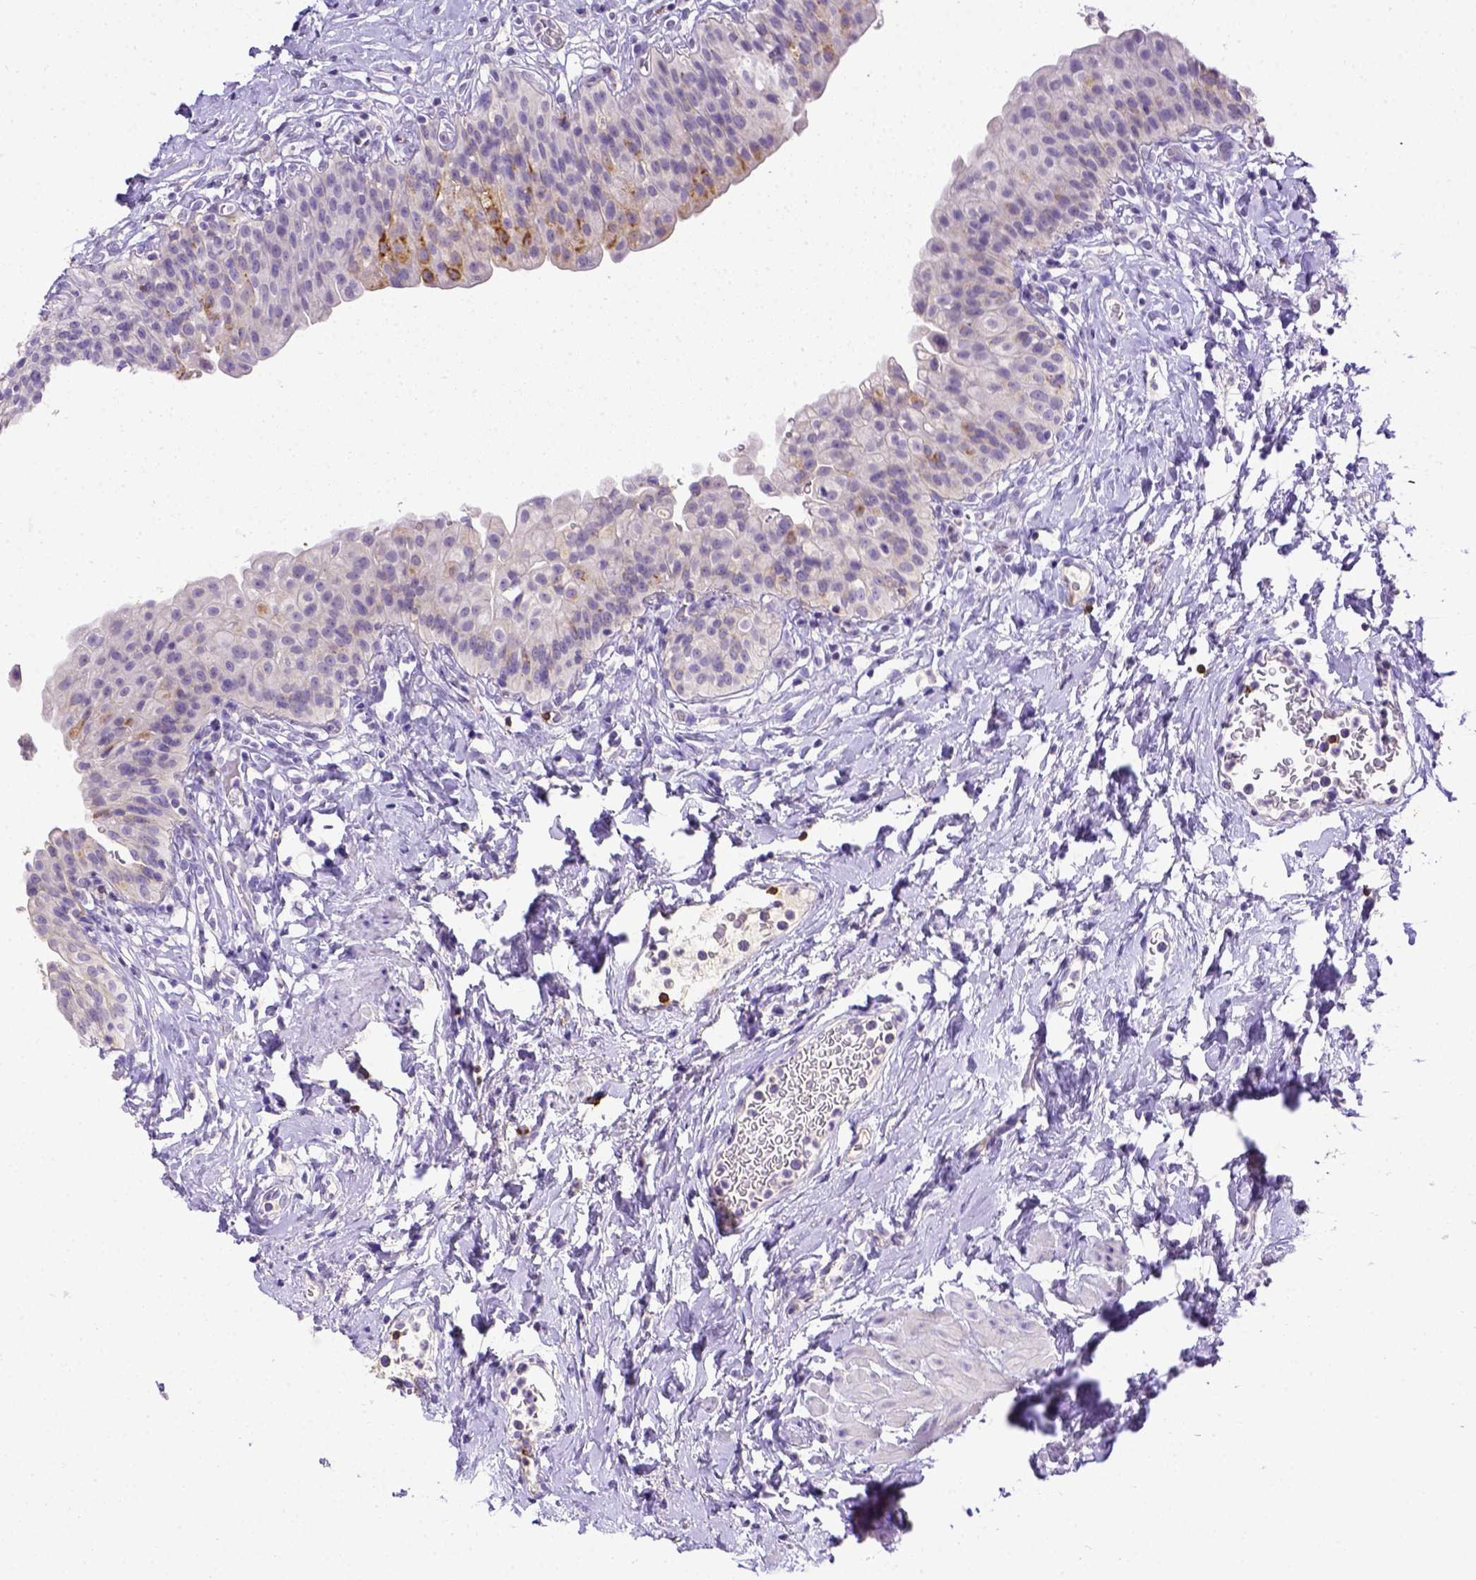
{"staining": {"intensity": "moderate", "quantity": "<25%", "location": "cytoplasmic/membranous"}, "tissue": "urinary bladder", "cell_type": "Urothelial cells", "image_type": "normal", "snomed": [{"axis": "morphology", "description": "Normal tissue, NOS"}, {"axis": "topography", "description": "Urinary bladder"}], "caption": "Urinary bladder stained with DAB (3,3'-diaminobenzidine) IHC shows low levels of moderate cytoplasmic/membranous positivity in about <25% of urothelial cells. The protein of interest is stained brown, and the nuclei are stained in blue (DAB (3,3'-diaminobenzidine) IHC with brightfield microscopy, high magnification).", "gene": "B3GAT1", "patient": {"sex": "male", "age": 76}}